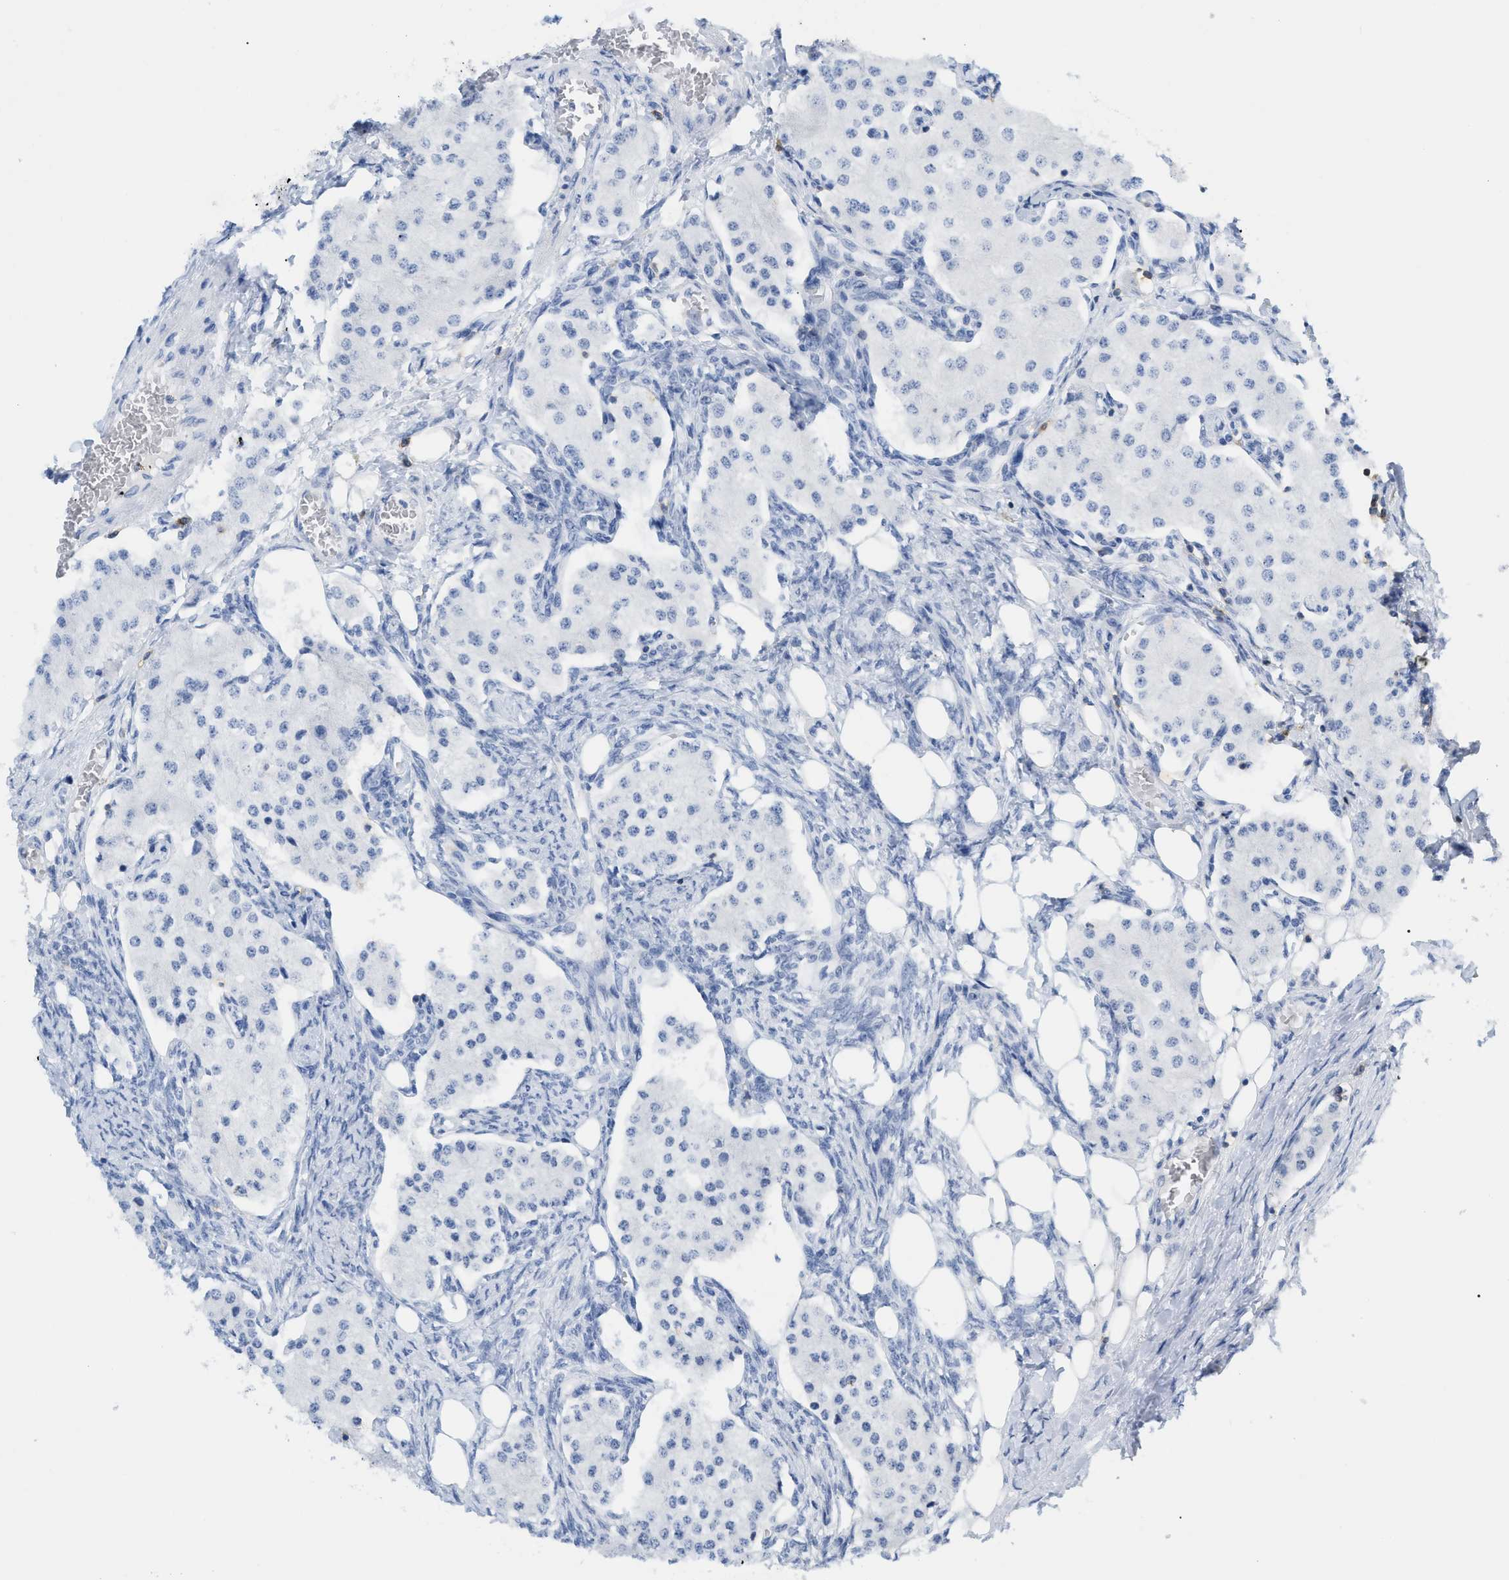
{"staining": {"intensity": "negative", "quantity": "none", "location": "none"}, "tissue": "carcinoid", "cell_type": "Tumor cells", "image_type": "cancer", "snomed": [{"axis": "morphology", "description": "Carcinoid, malignant, NOS"}, {"axis": "topography", "description": "Colon"}], "caption": "A micrograph of carcinoid stained for a protein reveals no brown staining in tumor cells.", "gene": "CD5", "patient": {"sex": "female", "age": 52}}